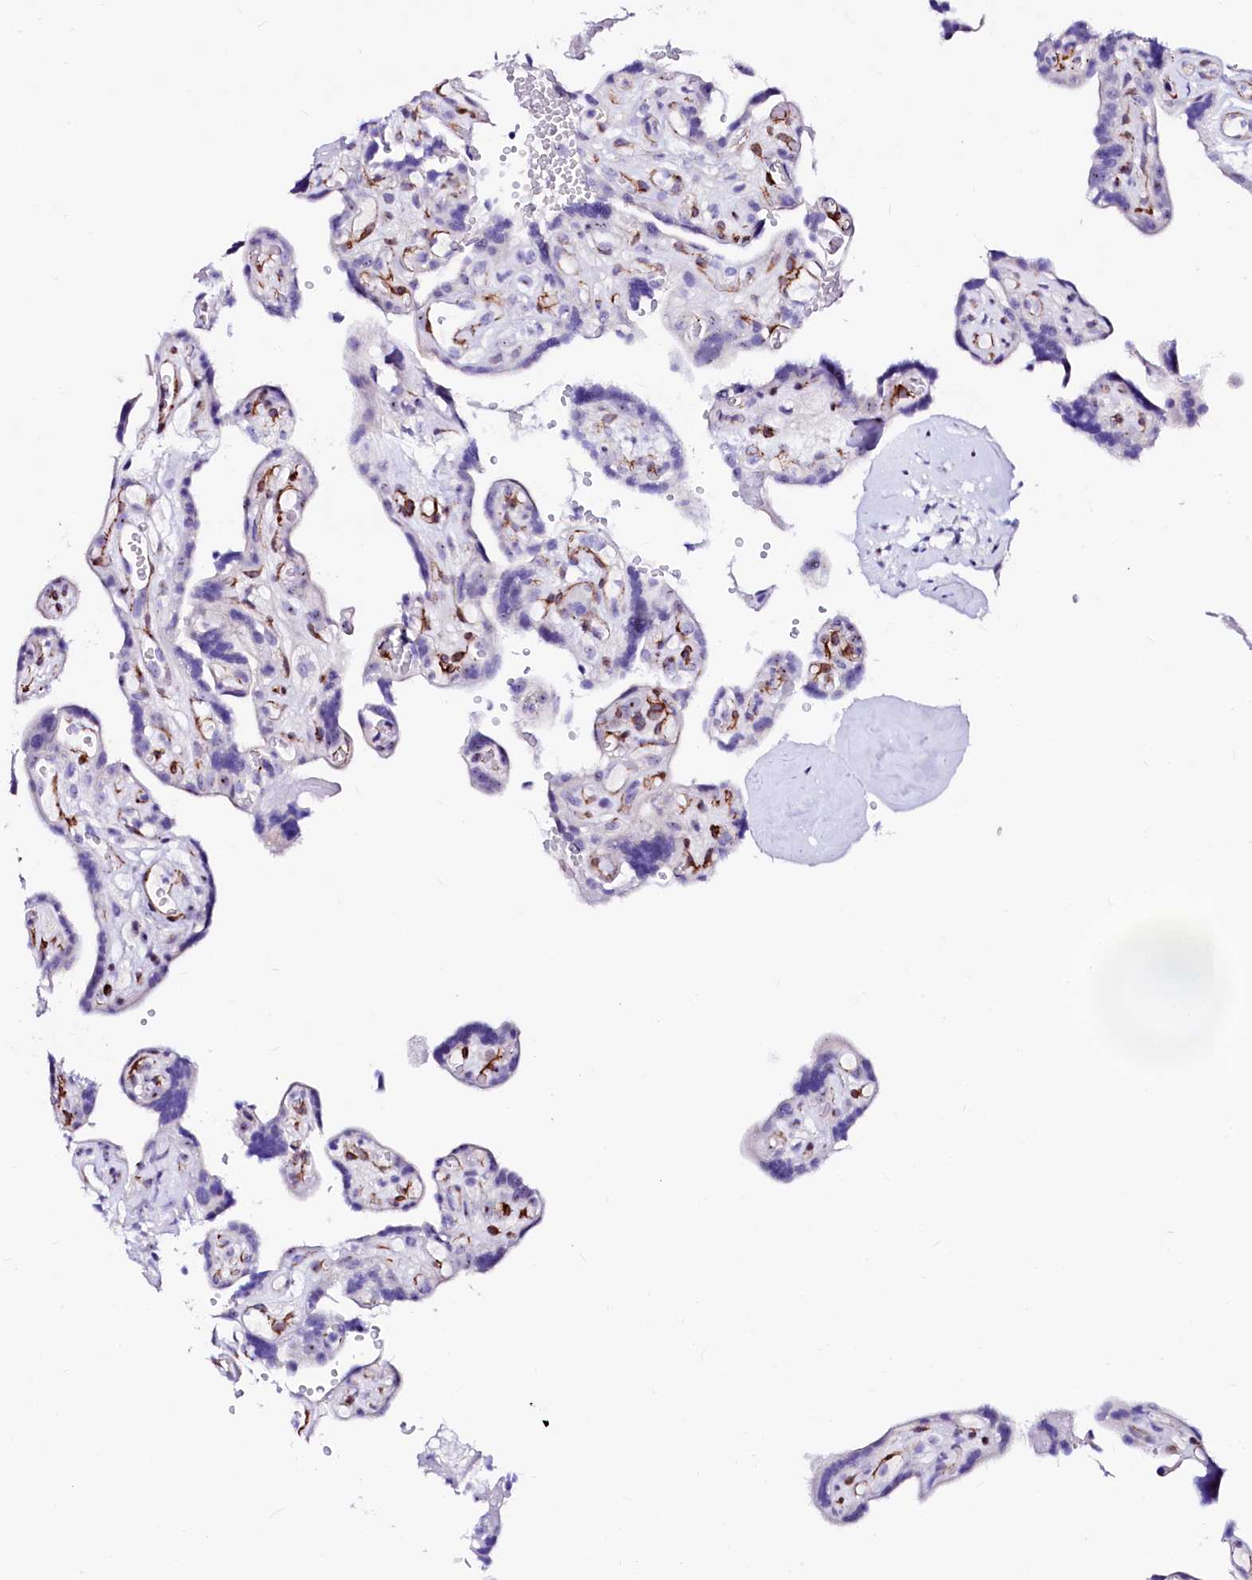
{"staining": {"intensity": "moderate", "quantity": "<25%", "location": "nuclear"}, "tissue": "placenta", "cell_type": "Decidual cells", "image_type": "normal", "snomed": [{"axis": "morphology", "description": "Normal tissue, NOS"}, {"axis": "topography", "description": "Placenta"}], "caption": "The histopathology image displays staining of benign placenta, revealing moderate nuclear protein staining (brown color) within decidual cells. The staining was performed using DAB to visualize the protein expression in brown, while the nuclei were stained in blue with hematoxylin (Magnification: 20x).", "gene": "SFR1", "patient": {"sex": "female", "age": 30}}